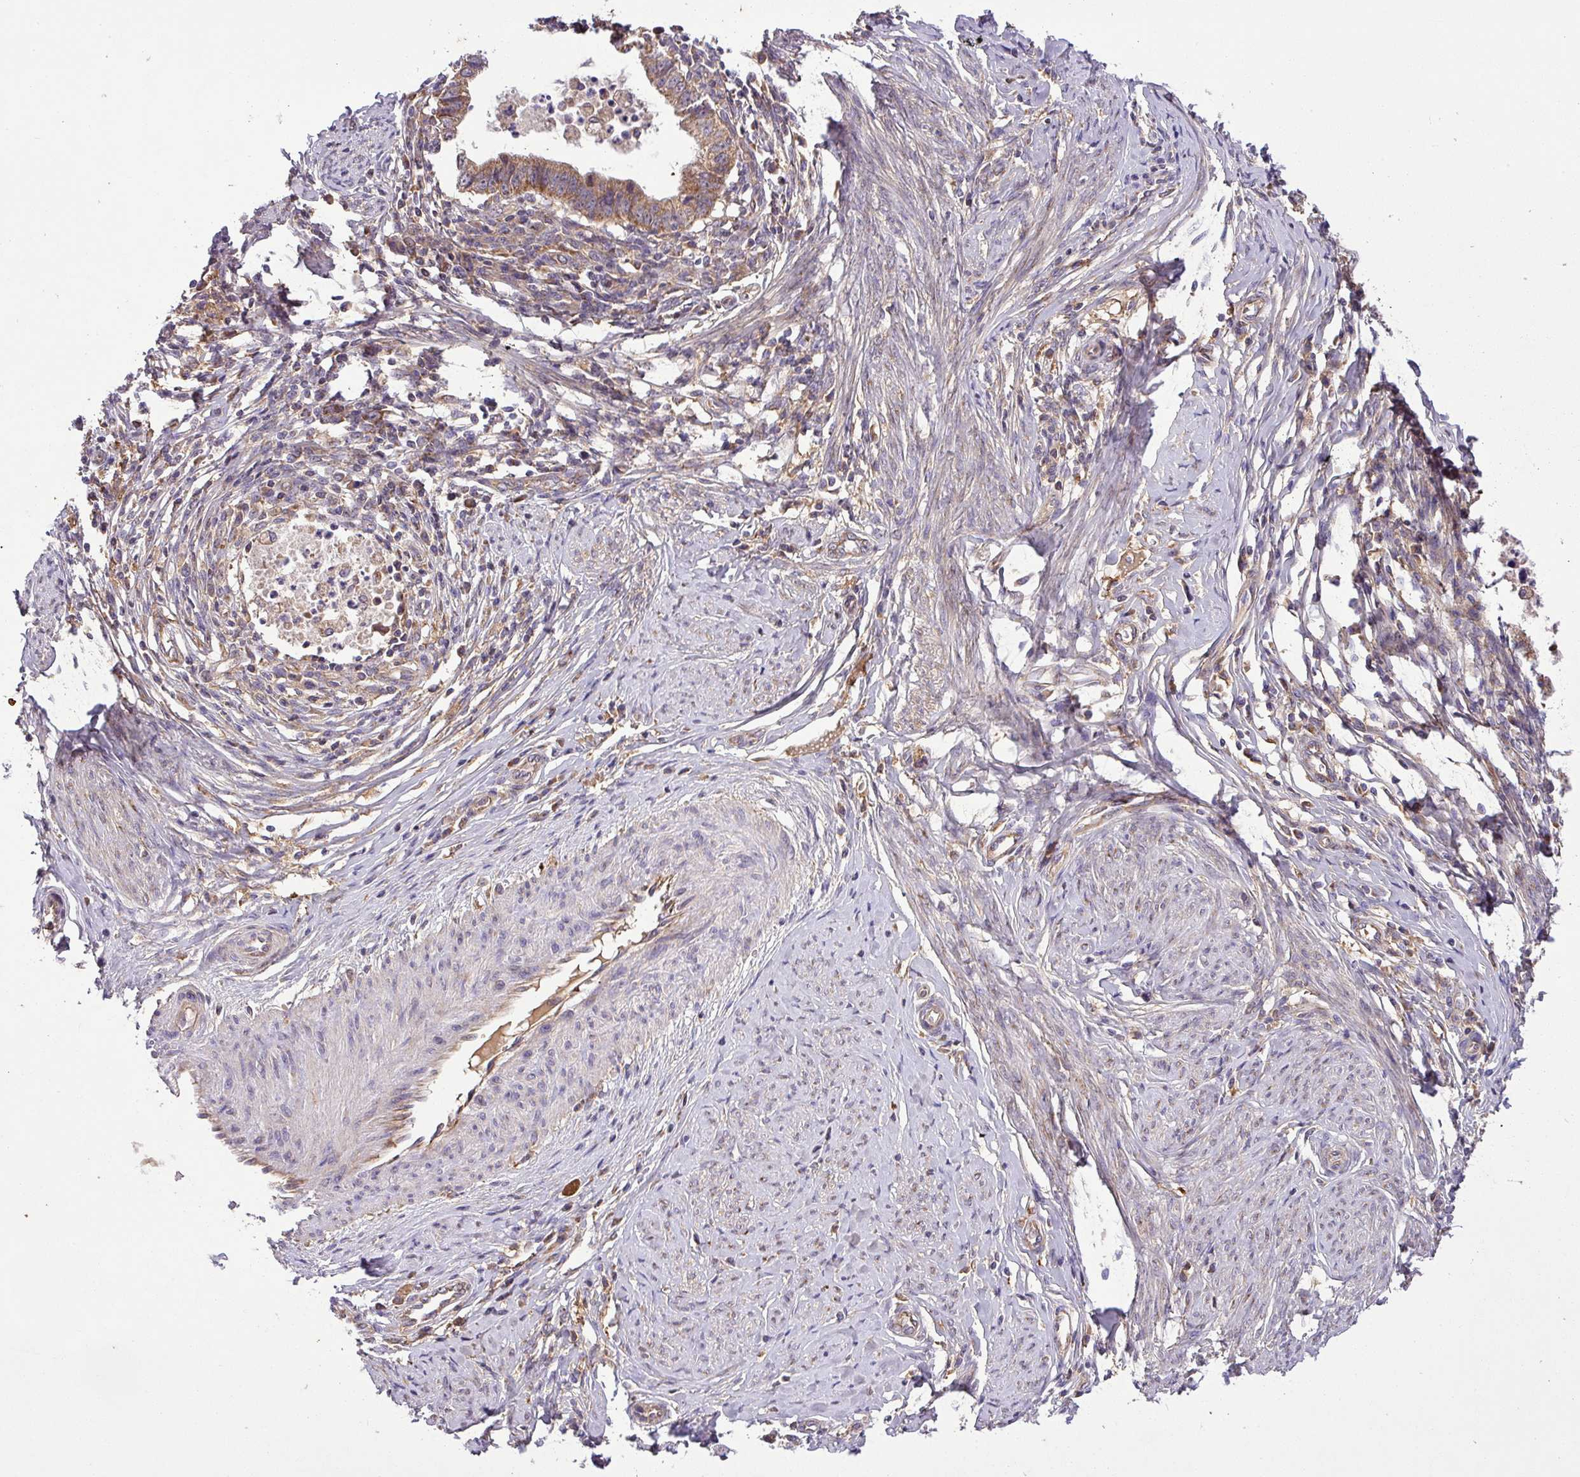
{"staining": {"intensity": "moderate", "quantity": ">75%", "location": "cytoplasmic/membranous"}, "tissue": "cervical cancer", "cell_type": "Tumor cells", "image_type": "cancer", "snomed": [{"axis": "morphology", "description": "Adenocarcinoma, NOS"}, {"axis": "topography", "description": "Cervix"}], "caption": "The immunohistochemical stain labels moderate cytoplasmic/membranous staining in tumor cells of cervical cancer tissue.", "gene": "ZNF513", "patient": {"sex": "female", "age": 36}}